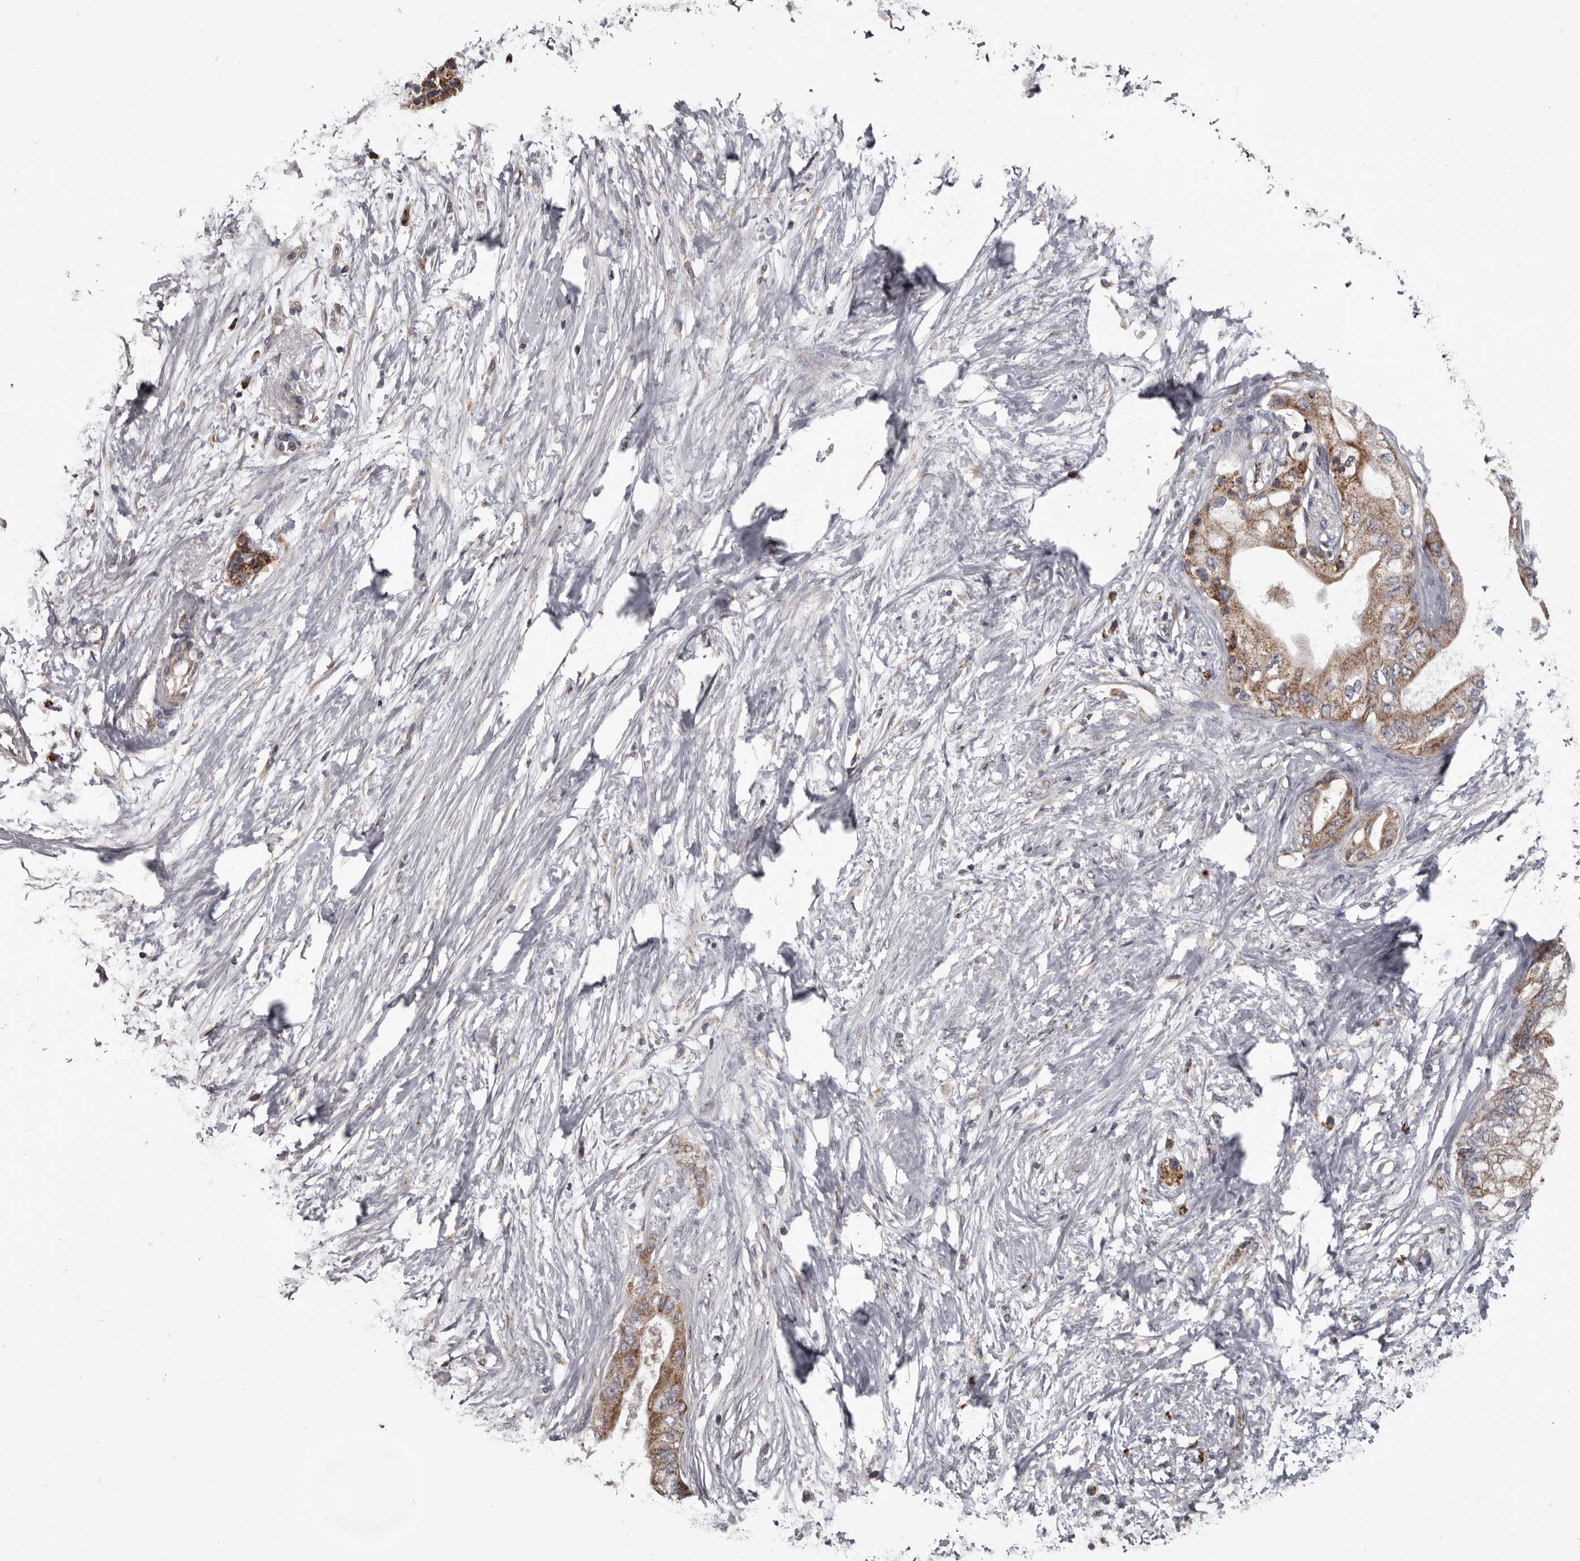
{"staining": {"intensity": "moderate", "quantity": ">75%", "location": "cytoplasmic/membranous"}, "tissue": "pancreatic cancer", "cell_type": "Tumor cells", "image_type": "cancer", "snomed": [{"axis": "morphology", "description": "Normal tissue, NOS"}, {"axis": "morphology", "description": "Adenocarcinoma, NOS"}, {"axis": "topography", "description": "Pancreas"}, {"axis": "topography", "description": "Duodenum"}], "caption": "Approximately >75% of tumor cells in human pancreatic cancer (adenocarcinoma) reveal moderate cytoplasmic/membranous protein staining as visualized by brown immunohistochemical staining.", "gene": "ALDH5A1", "patient": {"sex": "female", "age": 60}}